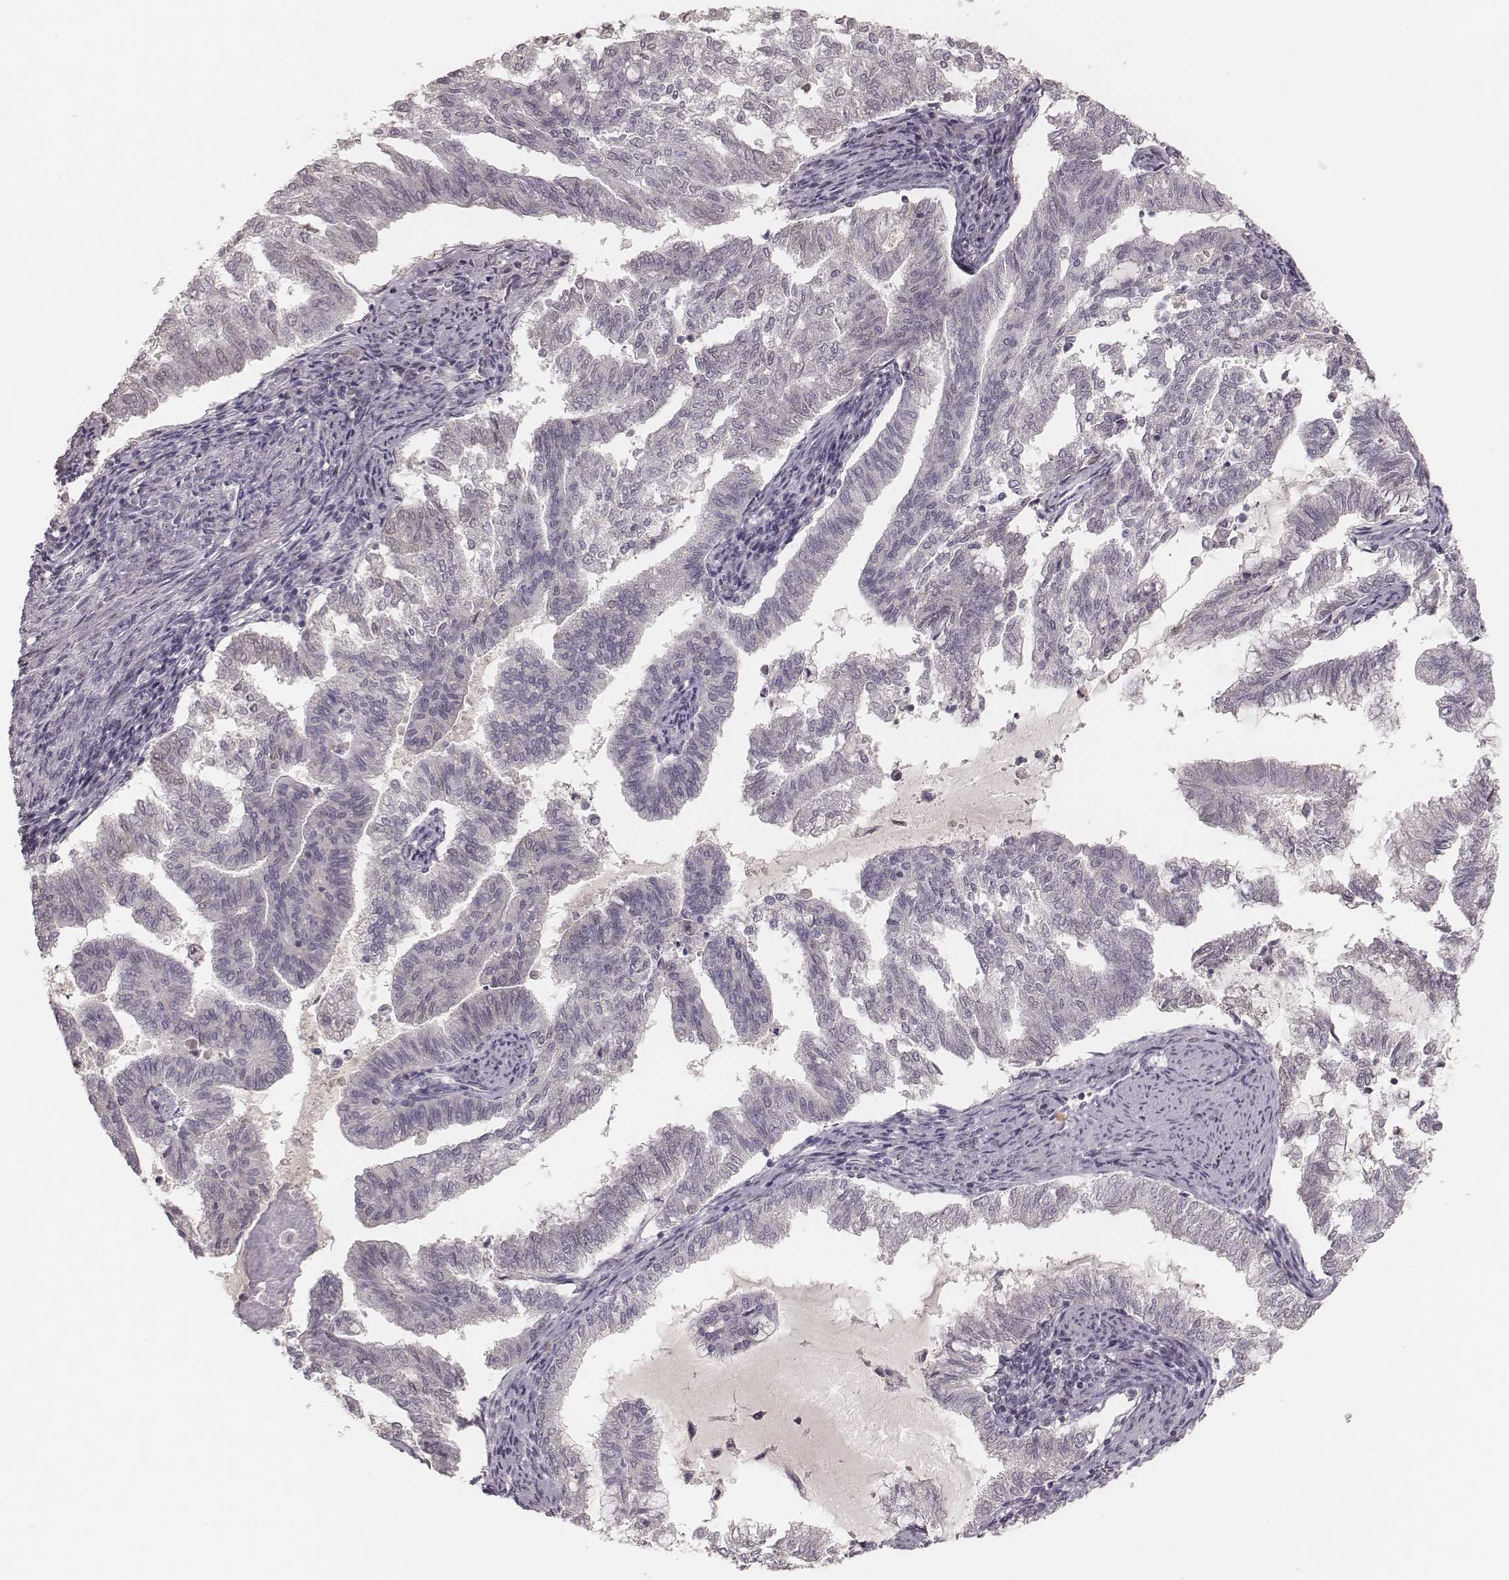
{"staining": {"intensity": "negative", "quantity": "none", "location": "none"}, "tissue": "endometrial cancer", "cell_type": "Tumor cells", "image_type": "cancer", "snomed": [{"axis": "morphology", "description": "Adenocarcinoma, NOS"}, {"axis": "topography", "description": "Endometrium"}], "caption": "Immunohistochemistry (IHC) micrograph of neoplastic tissue: human adenocarcinoma (endometrial) stained with DAB (3,3'-diaminobenzidine) exhibits no significant protein staining in tumor cells.", "gene": "MADCAM1", "patient": {"sex": "female", "age": 79}}